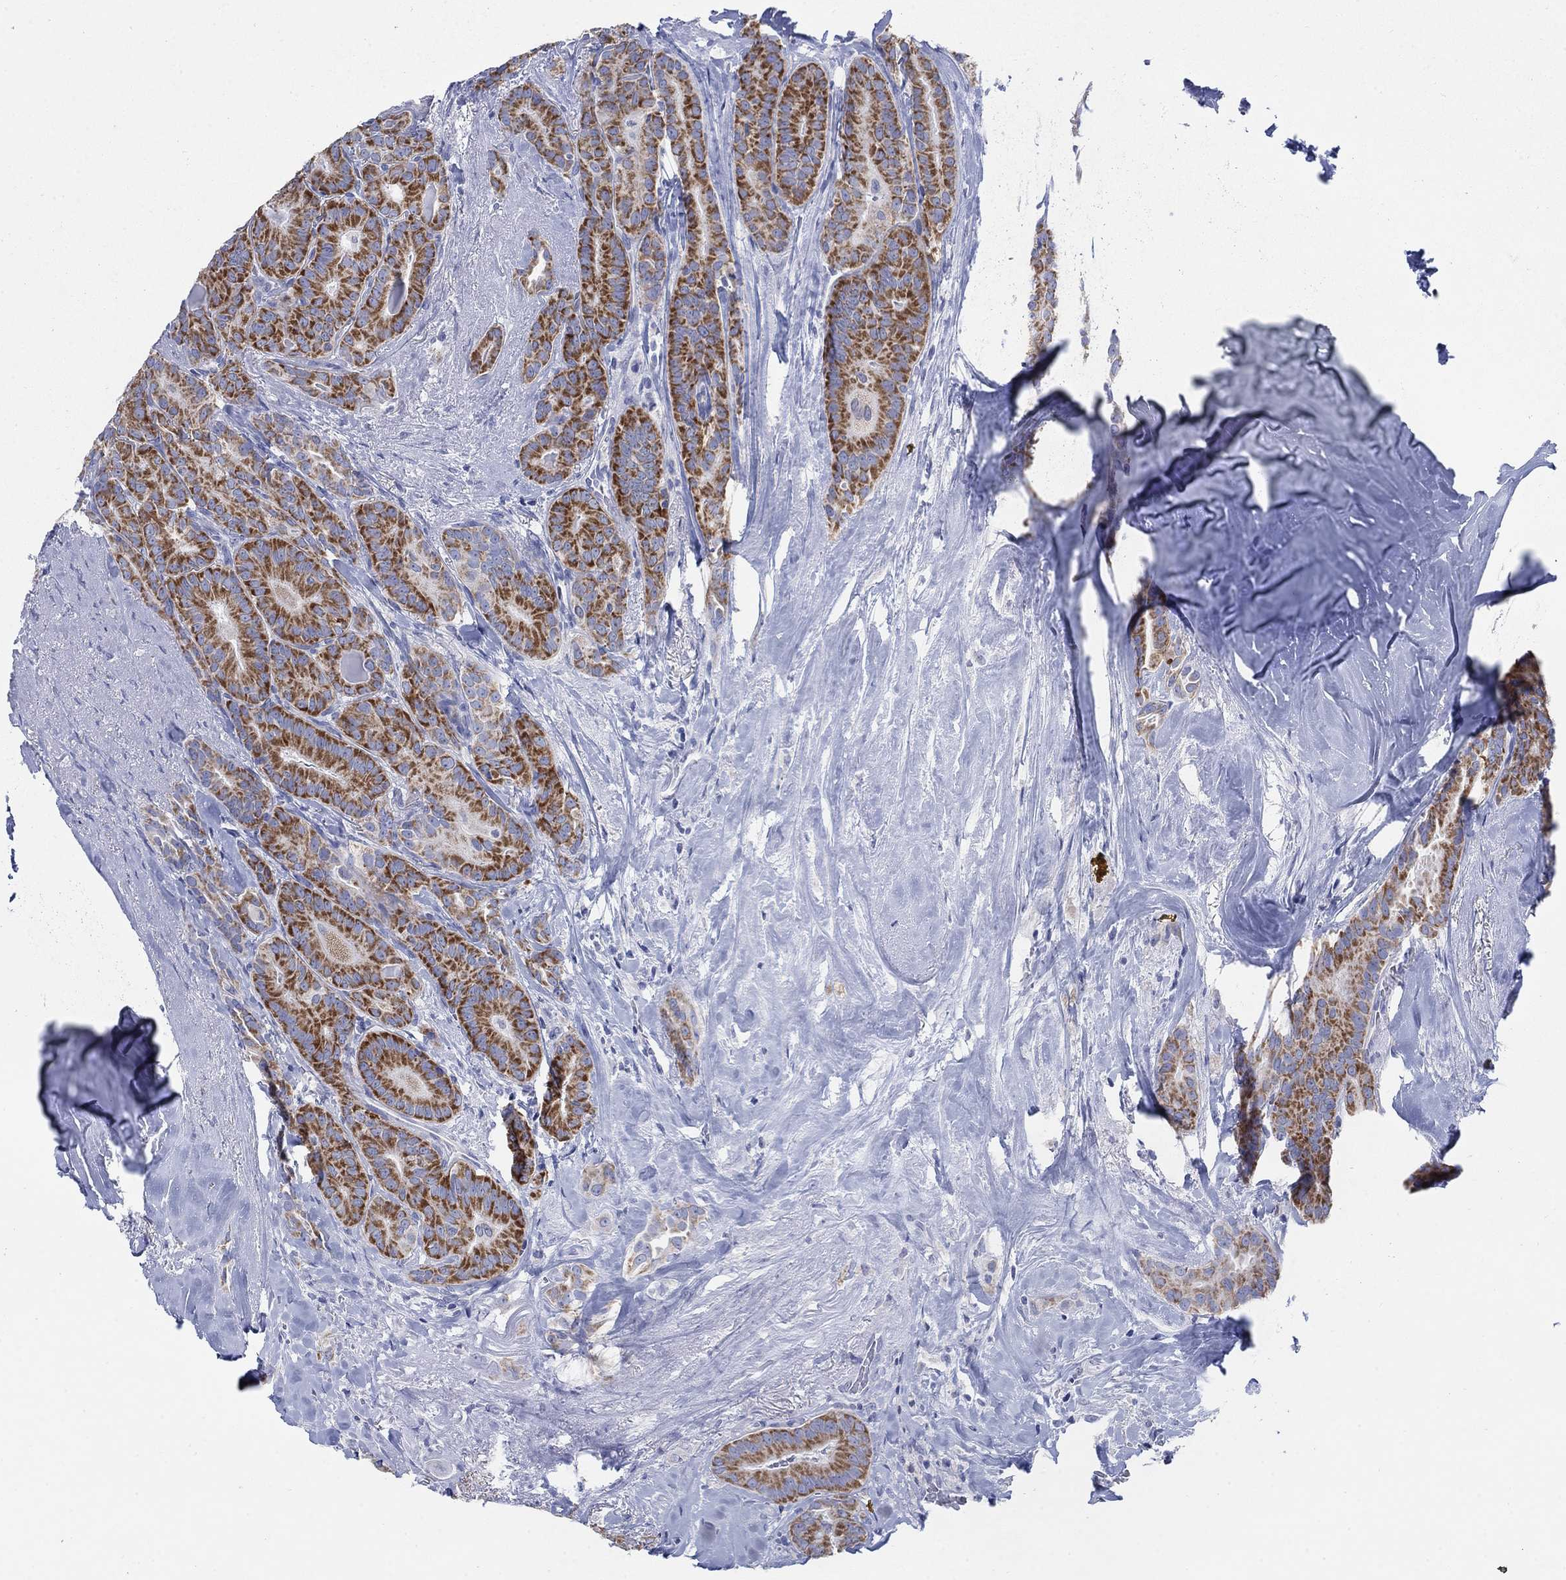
{"staining": {"intensity": "strong", "quantity": ">75%", "location": "cytoplasmic/membranous"}, "tissue": "thyroid cancer", "cell_type": "Tumor cells", "image_type": "cancer", "snomed": [{"axis": "morphology", "description": "Papillary adenocarcinoma, NOS"}, {"axis": "topography", "description": "Thyroid gland"}], "caption": "Papillary adenocarcinoma (thyroid) tissue demonstrates strong cytoplasmic/membranous staining in about >75% of tumor cells", "gene": "SCCPDH", "patient": {"sex": "male", "age": 61}}